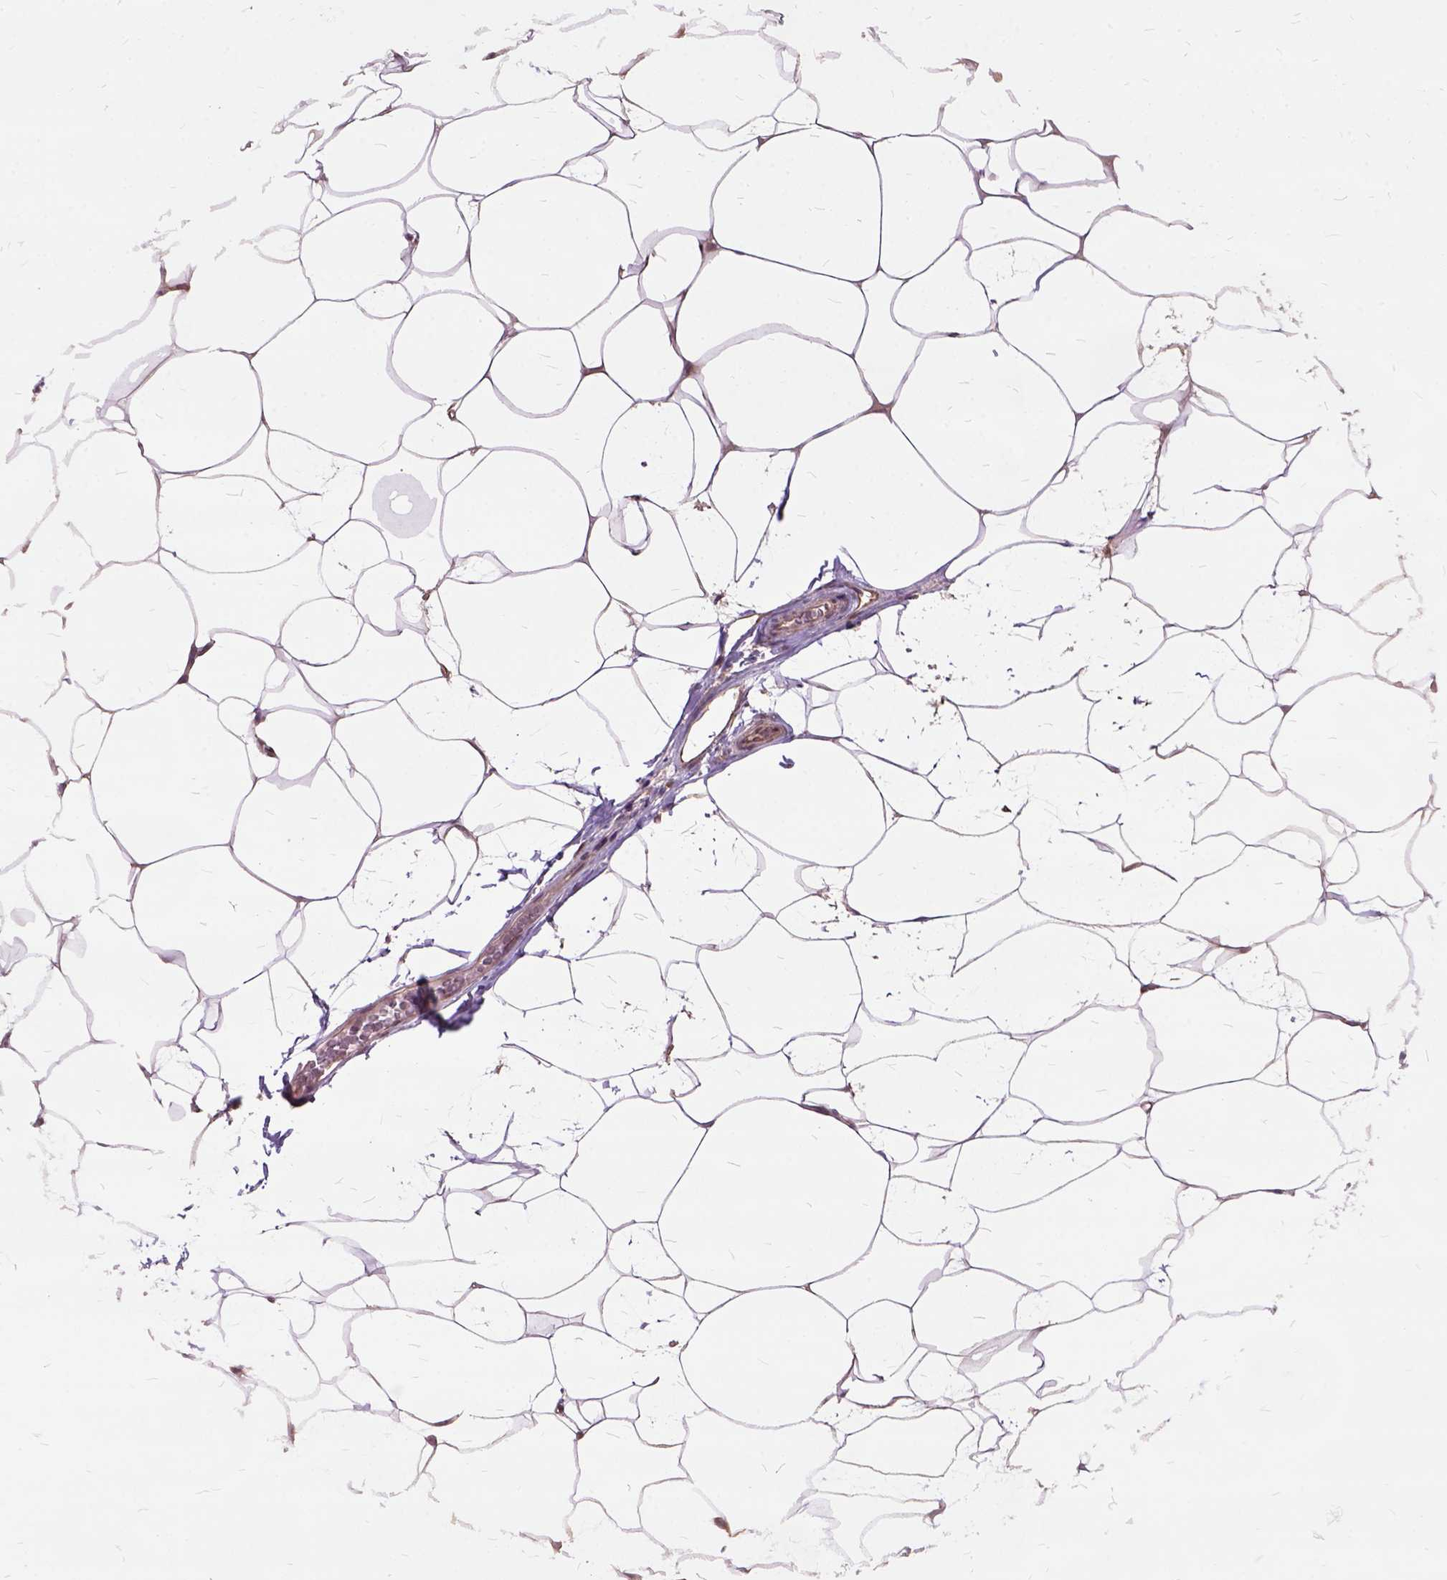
{"staining": {"intensity": "moderate", "quantity": ">75%", "location": "cytoplasmic/membranous"}, "tissue": "breast", "cell_type": "Adipocytes", "image_type": "normal", "snomed": [{"axis": "morphology", "description": "Normal tissue, NOS"}, {"axis": "topography", "description": "Breast"}], "caption": "Immunohistochemistry image of normal breast: human breast stained using immunohistochemistry (IHC) demonstrates medium levels of moderate protein expression localized specifically in the cytoplasmic/membranous of adipocytes, appearing as a cytoplasmic/membranous brown color.", "gene": "AREG", "patient": {"sex": "female", "age": 32}}